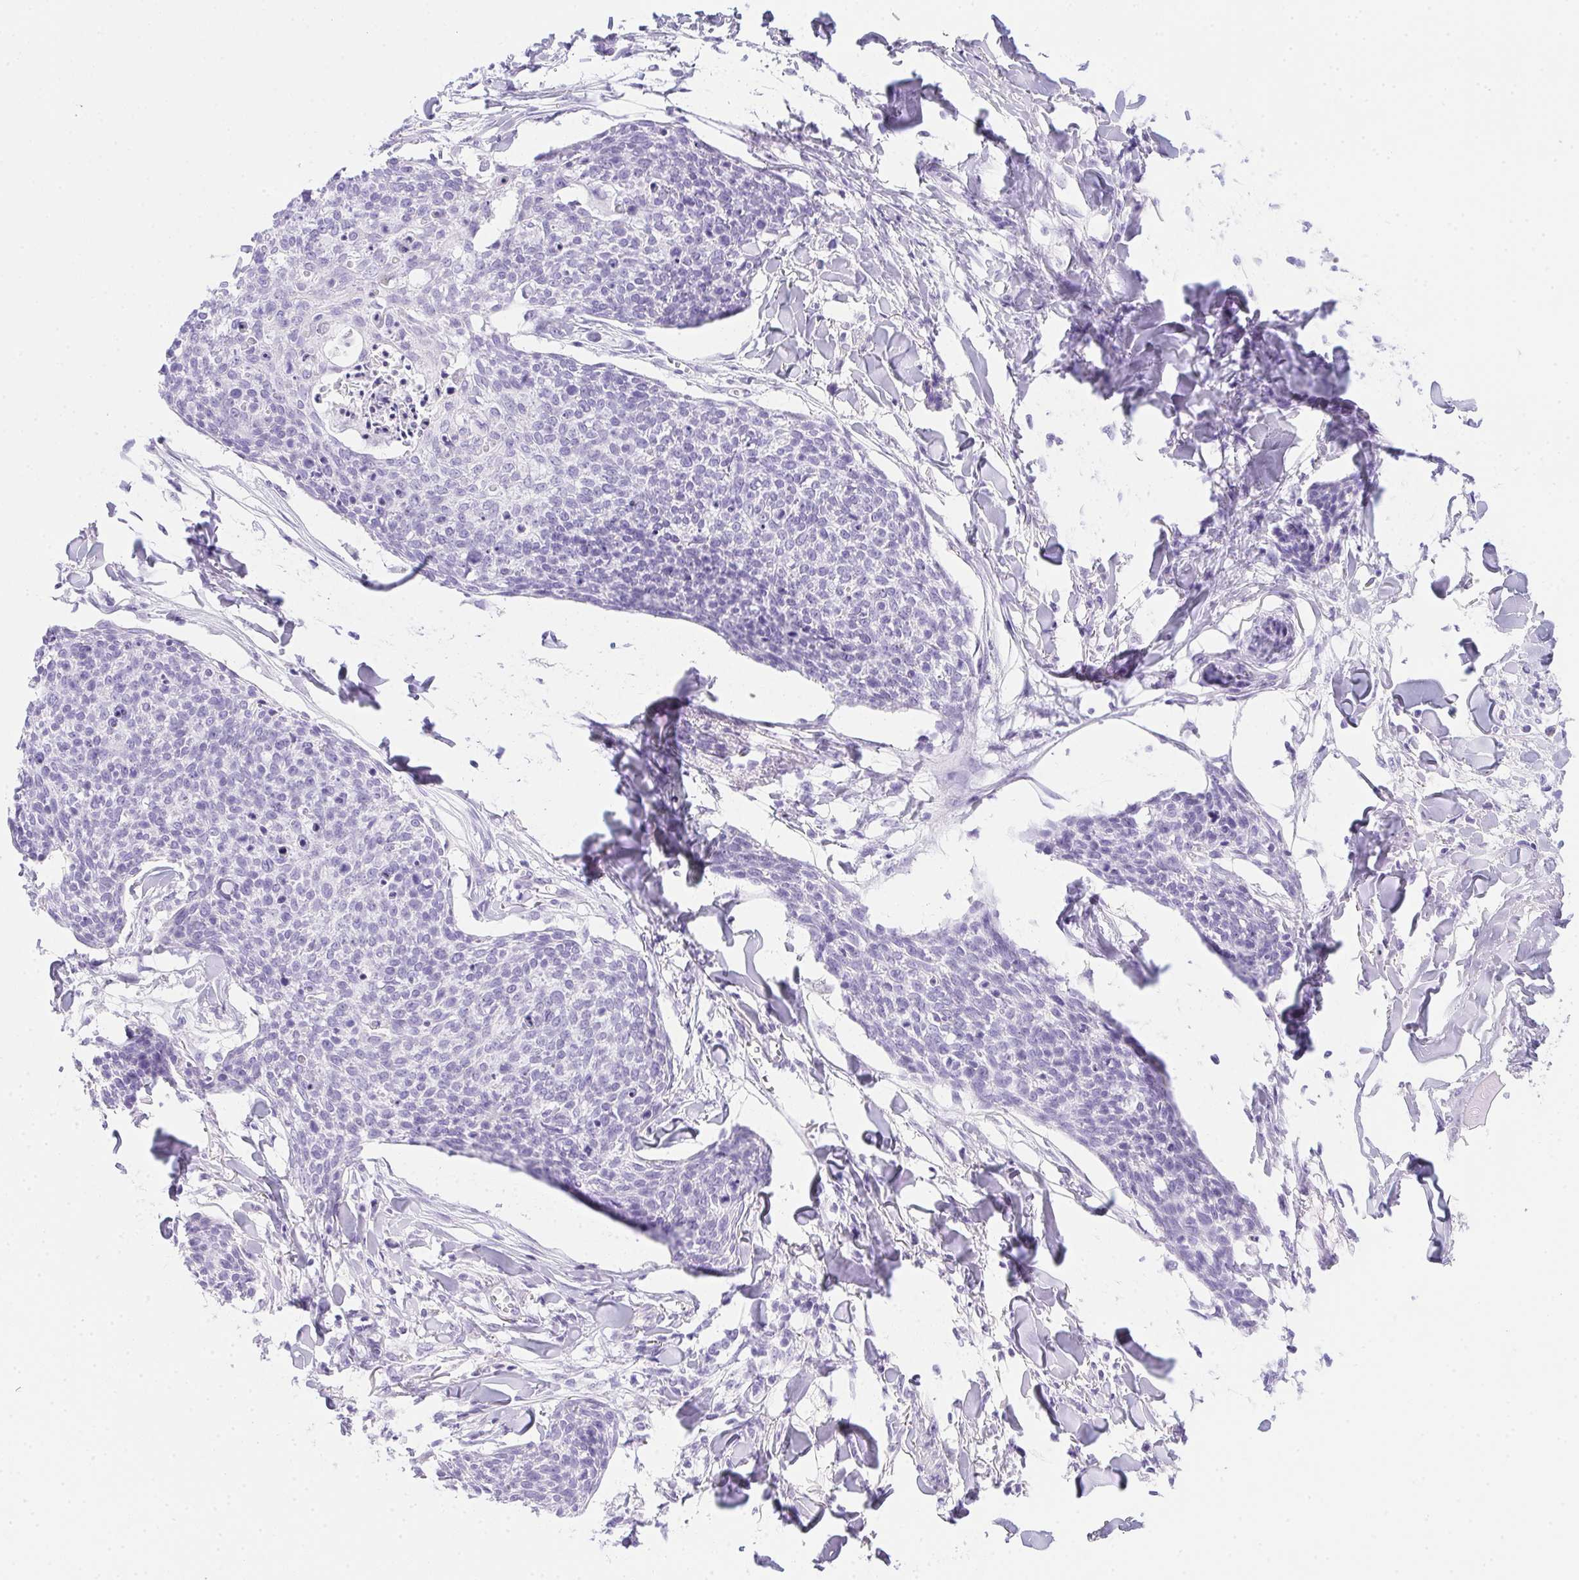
{"staining": {"intensity": "negative", "quantity": "none", "location": "none"}, "tissue": "skin cancer", "cell_type": "Tumor cells", "image_type": "cancer", "snomed": [{"axis": "morphology", "description": "Squamous cell carcinoma, NOS"}, {"axis": "topography", "description": "Skin"}, {"axis": "topography", "description": "Vulva"}], "caption": "This is an immunohistochemistry photomicrograph of human skin cancer. There is no expression in tumor cells.", "gene": "SPACA5B", "patient": {"sex": "female", "age": 75}}